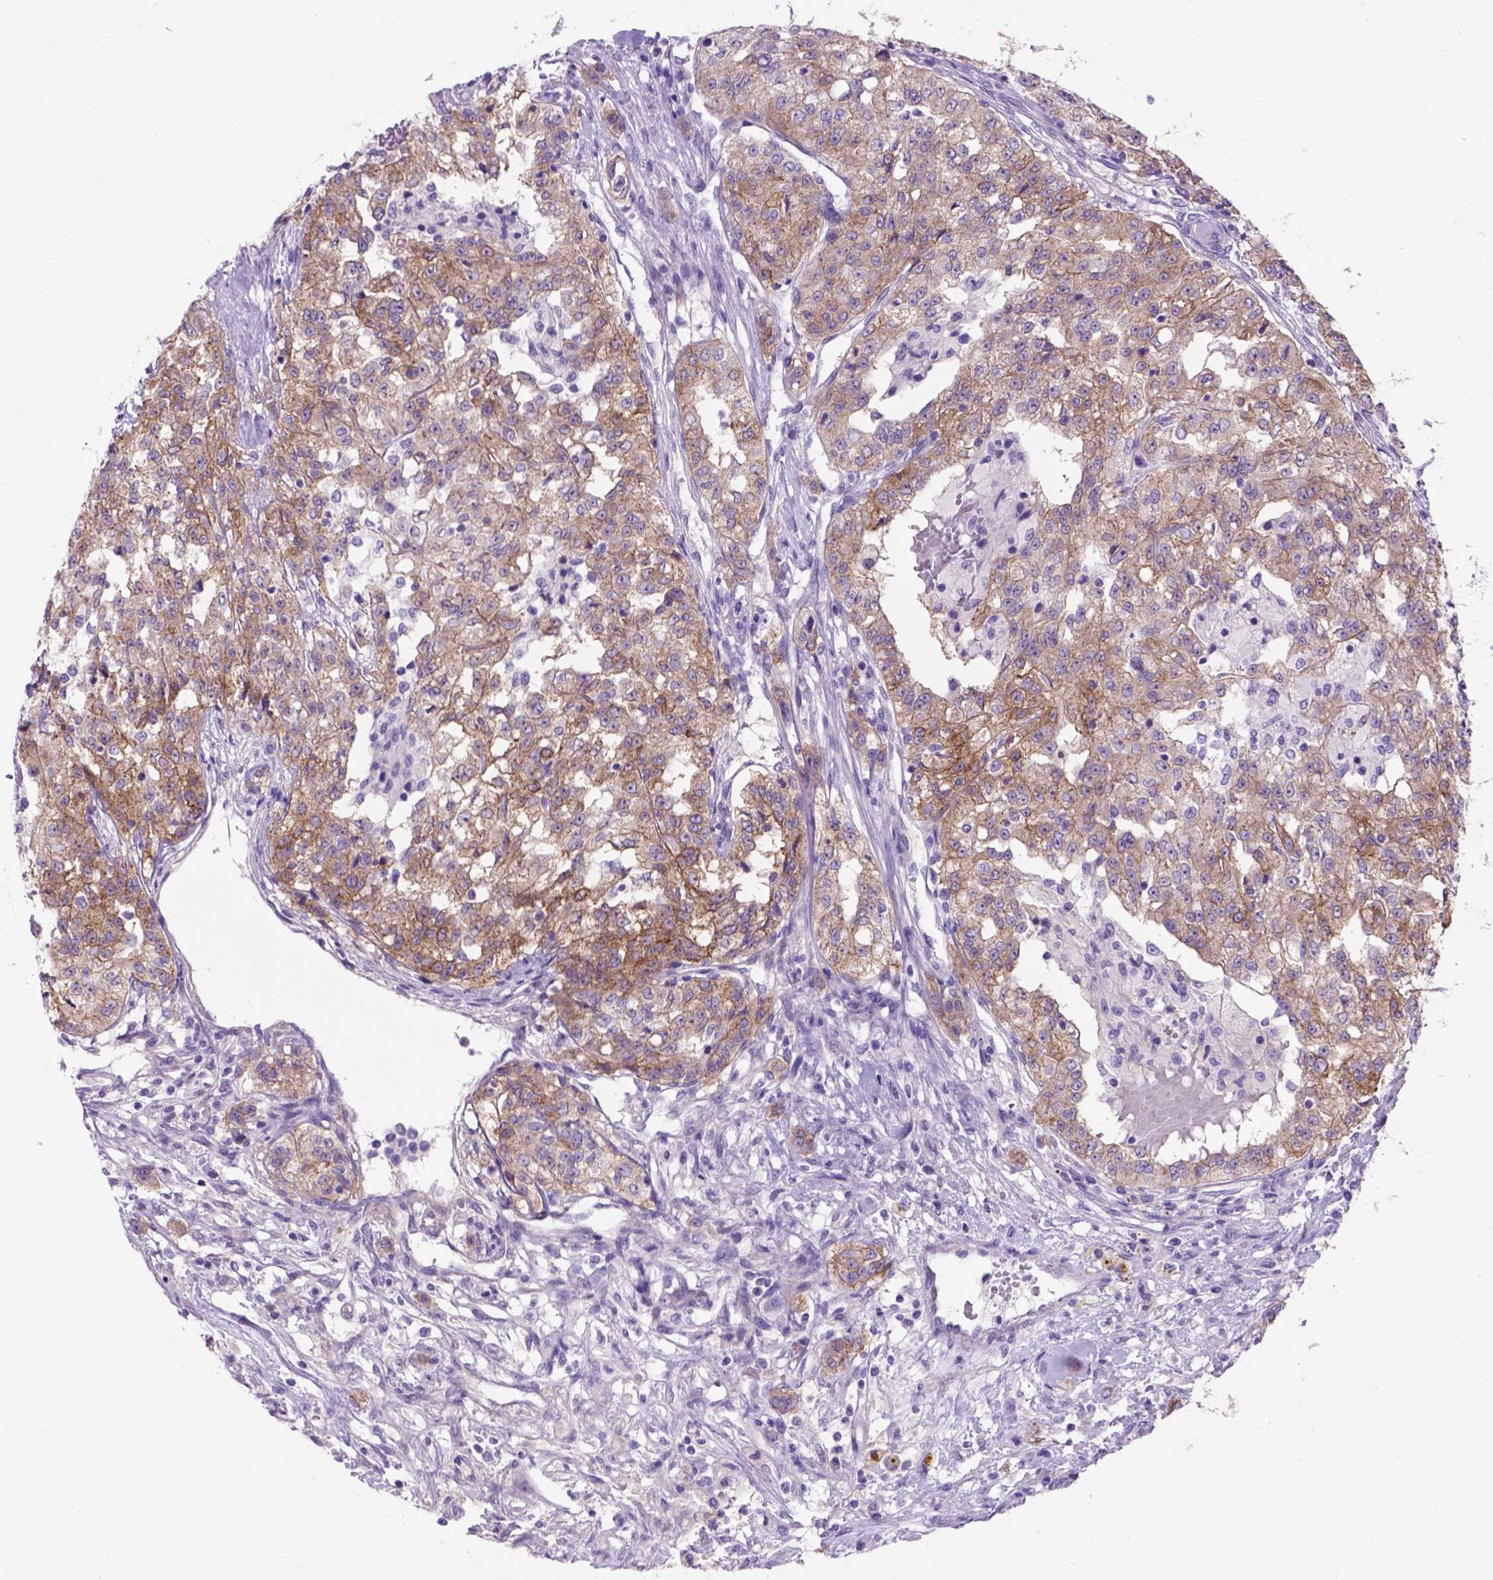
{"staining": {"intensity": "weak", "quantity": ">75%", "location": "cytoplasmic/membranous"}, "tissue": "renal cancer", "cell_type": "Tumor cells", "image_type": "cancer", "snomed": [{"axis": "morphology", "description": "Adenocarcinoma, NOS"}, {"axis": "topography", "description": "Kidney"}], "caption": "Protein staining shows weak cytoplasmic/membranous staining in approximately >75% of tumor cells in renal adenocarcinoma.", "gene": "EGFR", "patient": {"sex": "female", "age": 63}}